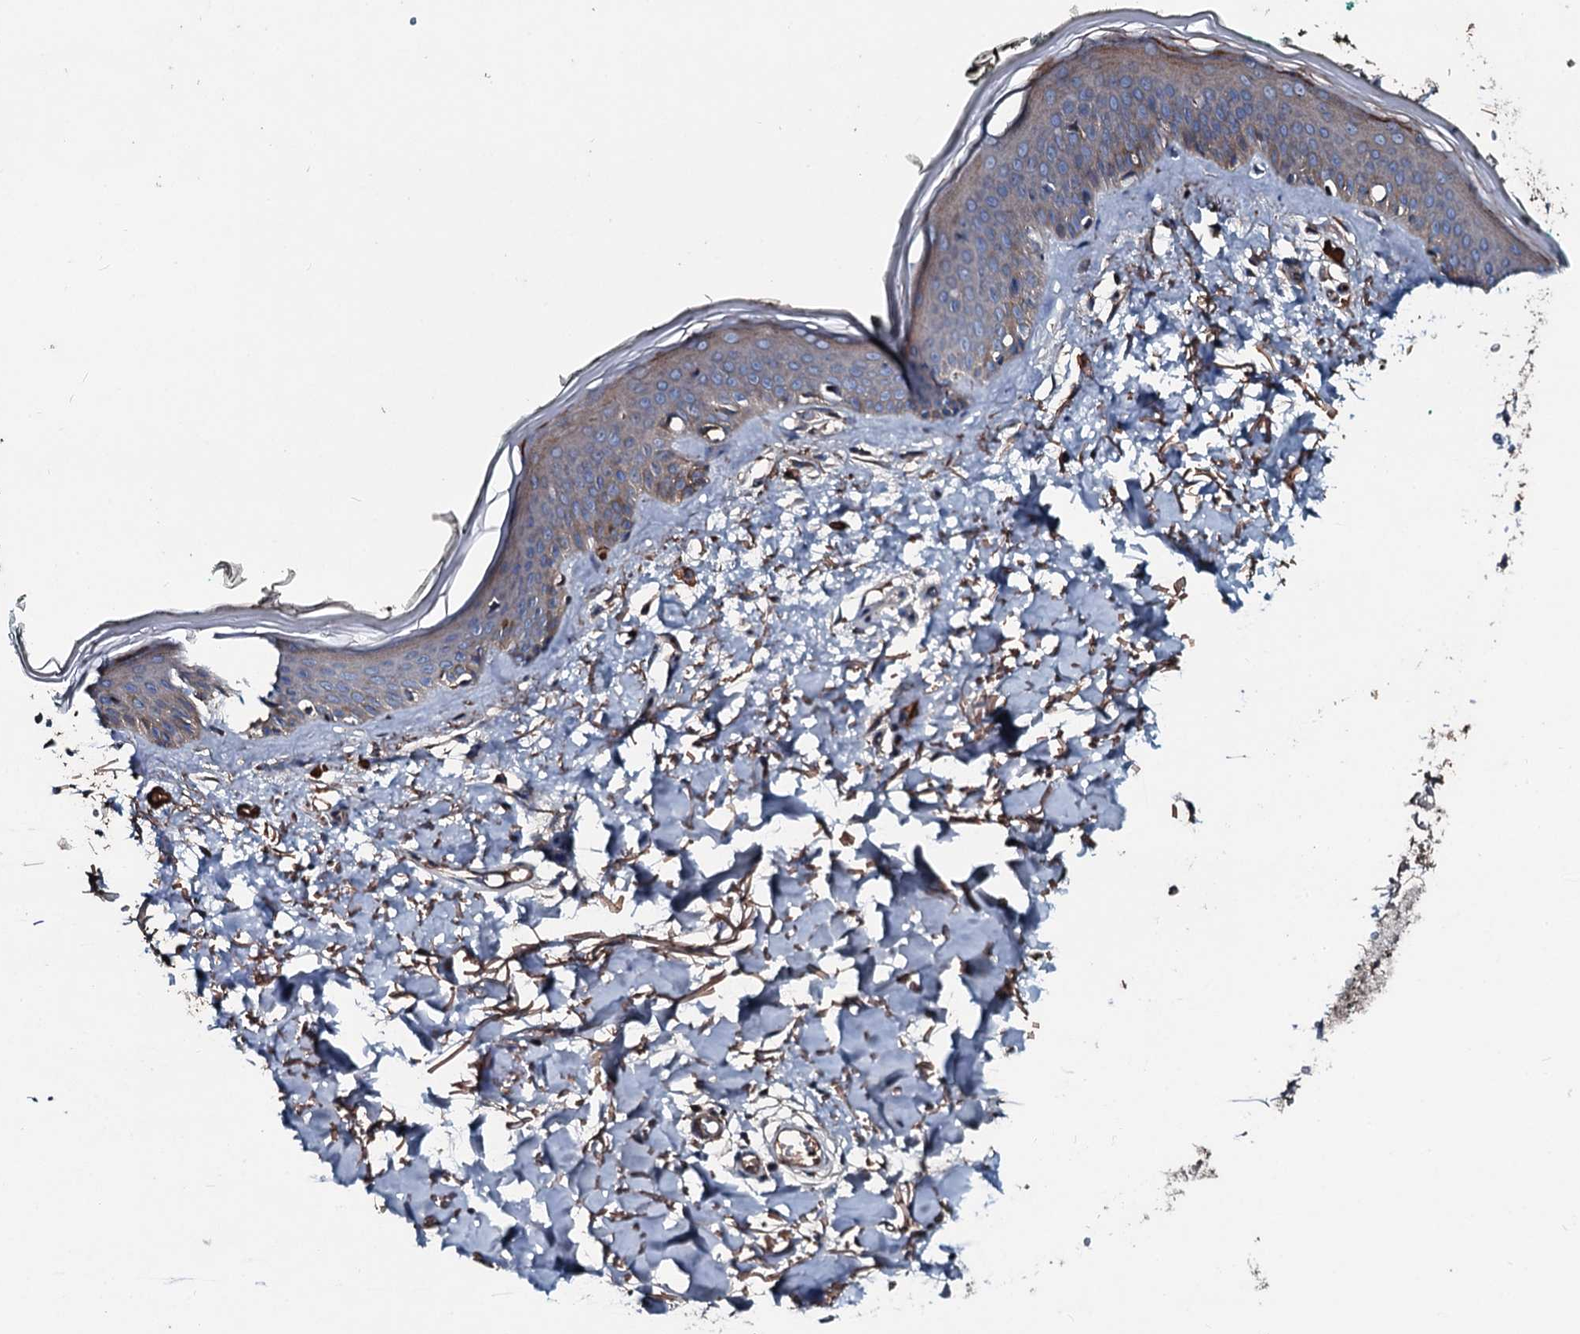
{"staining": {"intensity": "moderate", "quantity": ">75%", "location": "cytoplasmic/membranous"}, "tissue": "skin", "cell_type": "Fibroblasts", "image_type": "normal", "snomed": [{"axis": "morphology", "description": "Normal tissue, NOS"}, {"axis": "topography", "description": "Skin"}], "caption": "Human skin stained with a brown dye displays moderate cytoplasmic/membranous positive expression in approximately >75% of fibroblasts.", "gene": "AARS1", "patient": {"sex": "male", "age": 62}}